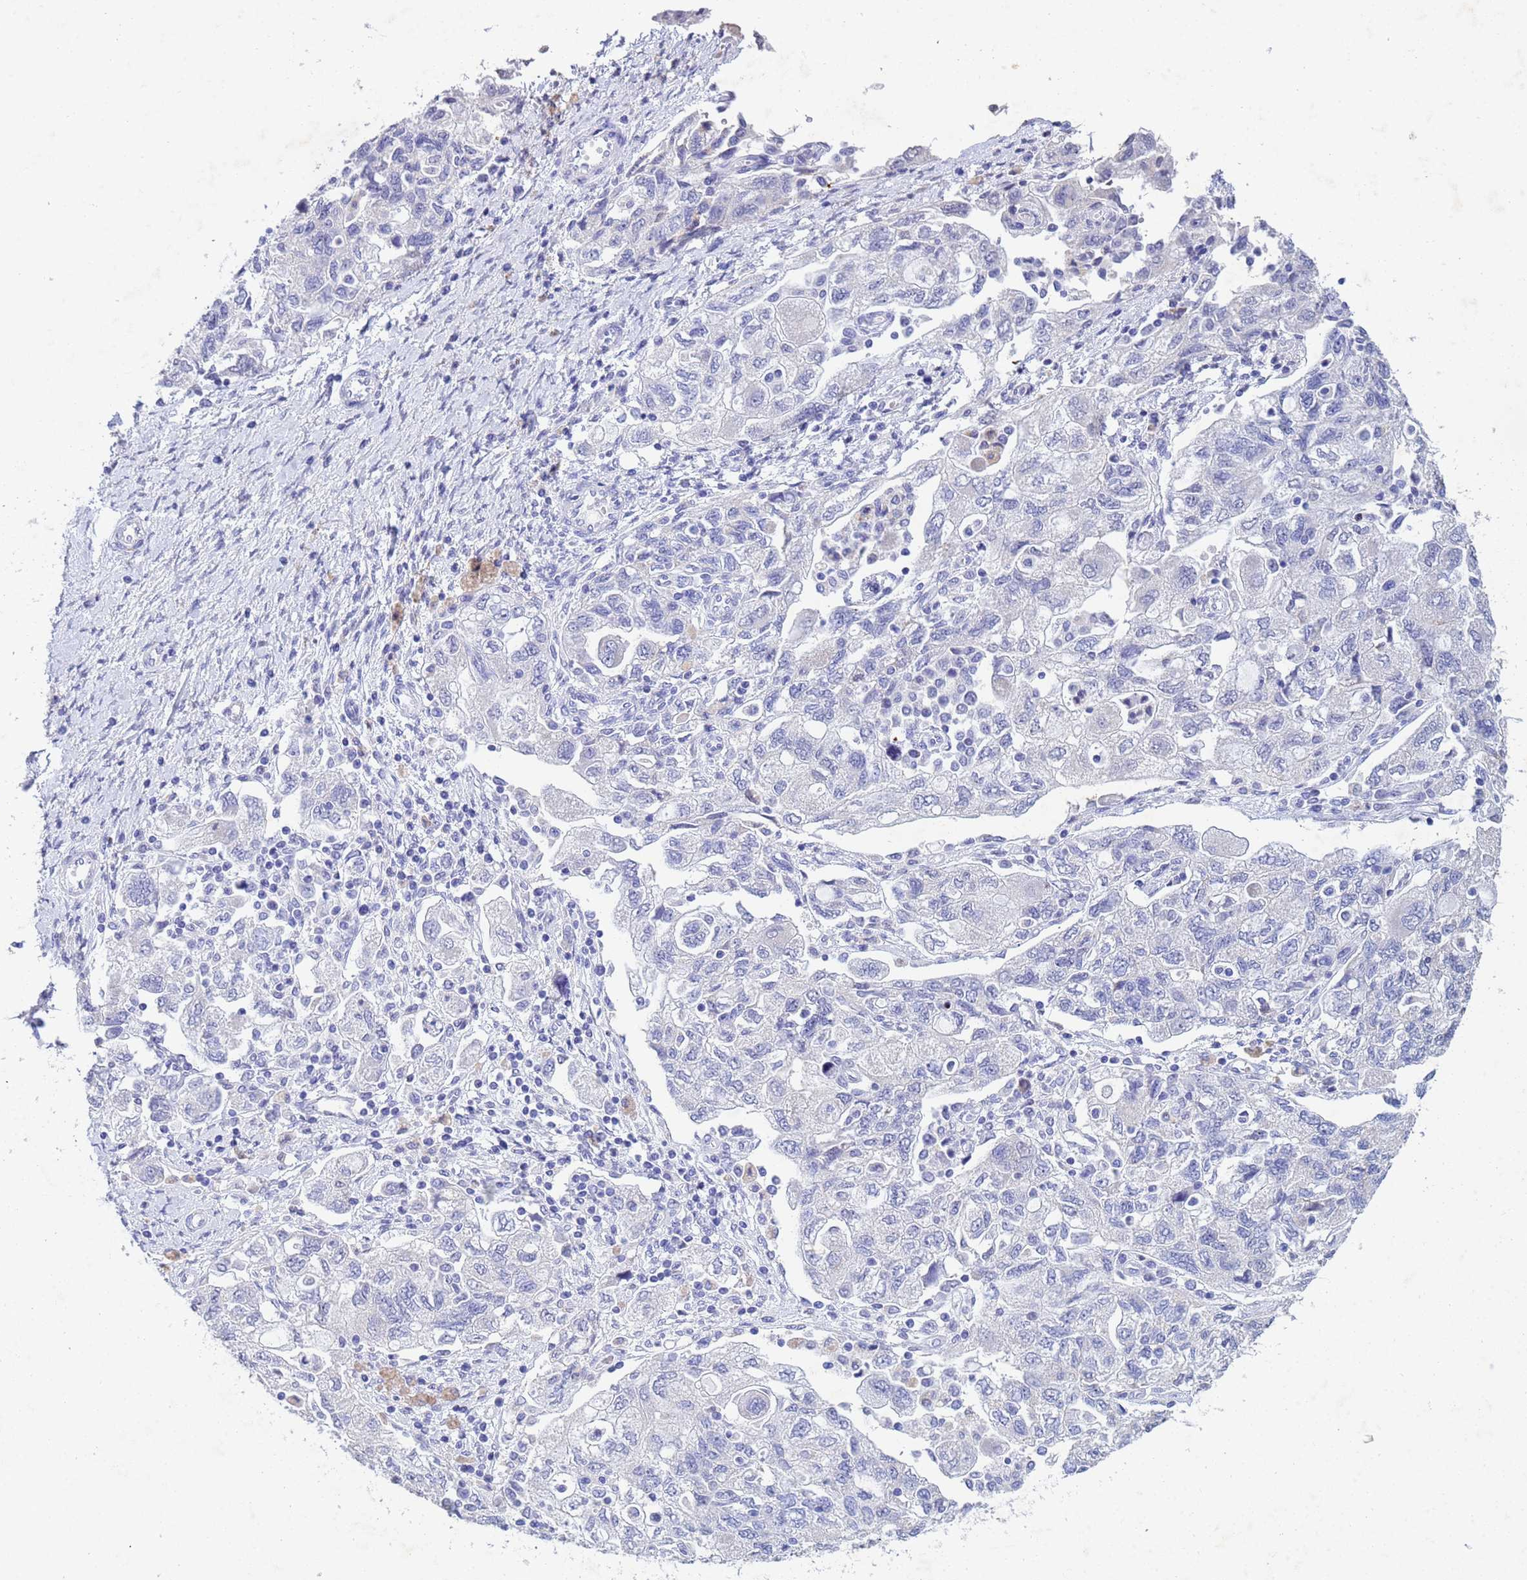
{"staining": {"intensity": "negative", "quantity": "none", "location": "none"}, "tissue": "ovarian cancer", "cell_type": "Tumor cells", "image_type": "cancer", "snomed": [{"axis": "morphology", "description": "Carcinoma, NOS"}, {"axis": "morphology", "description": "Cystadenocarcinoma, serous, NOS"}, {"axis": "topography", "description": "Ovary"}], "caption": "Photomicrograph shows no protein staining in tumor cells of ovarian cancer tissue.", "gene": "CSTB", "patient": {"sex": "female", "age": 69}}